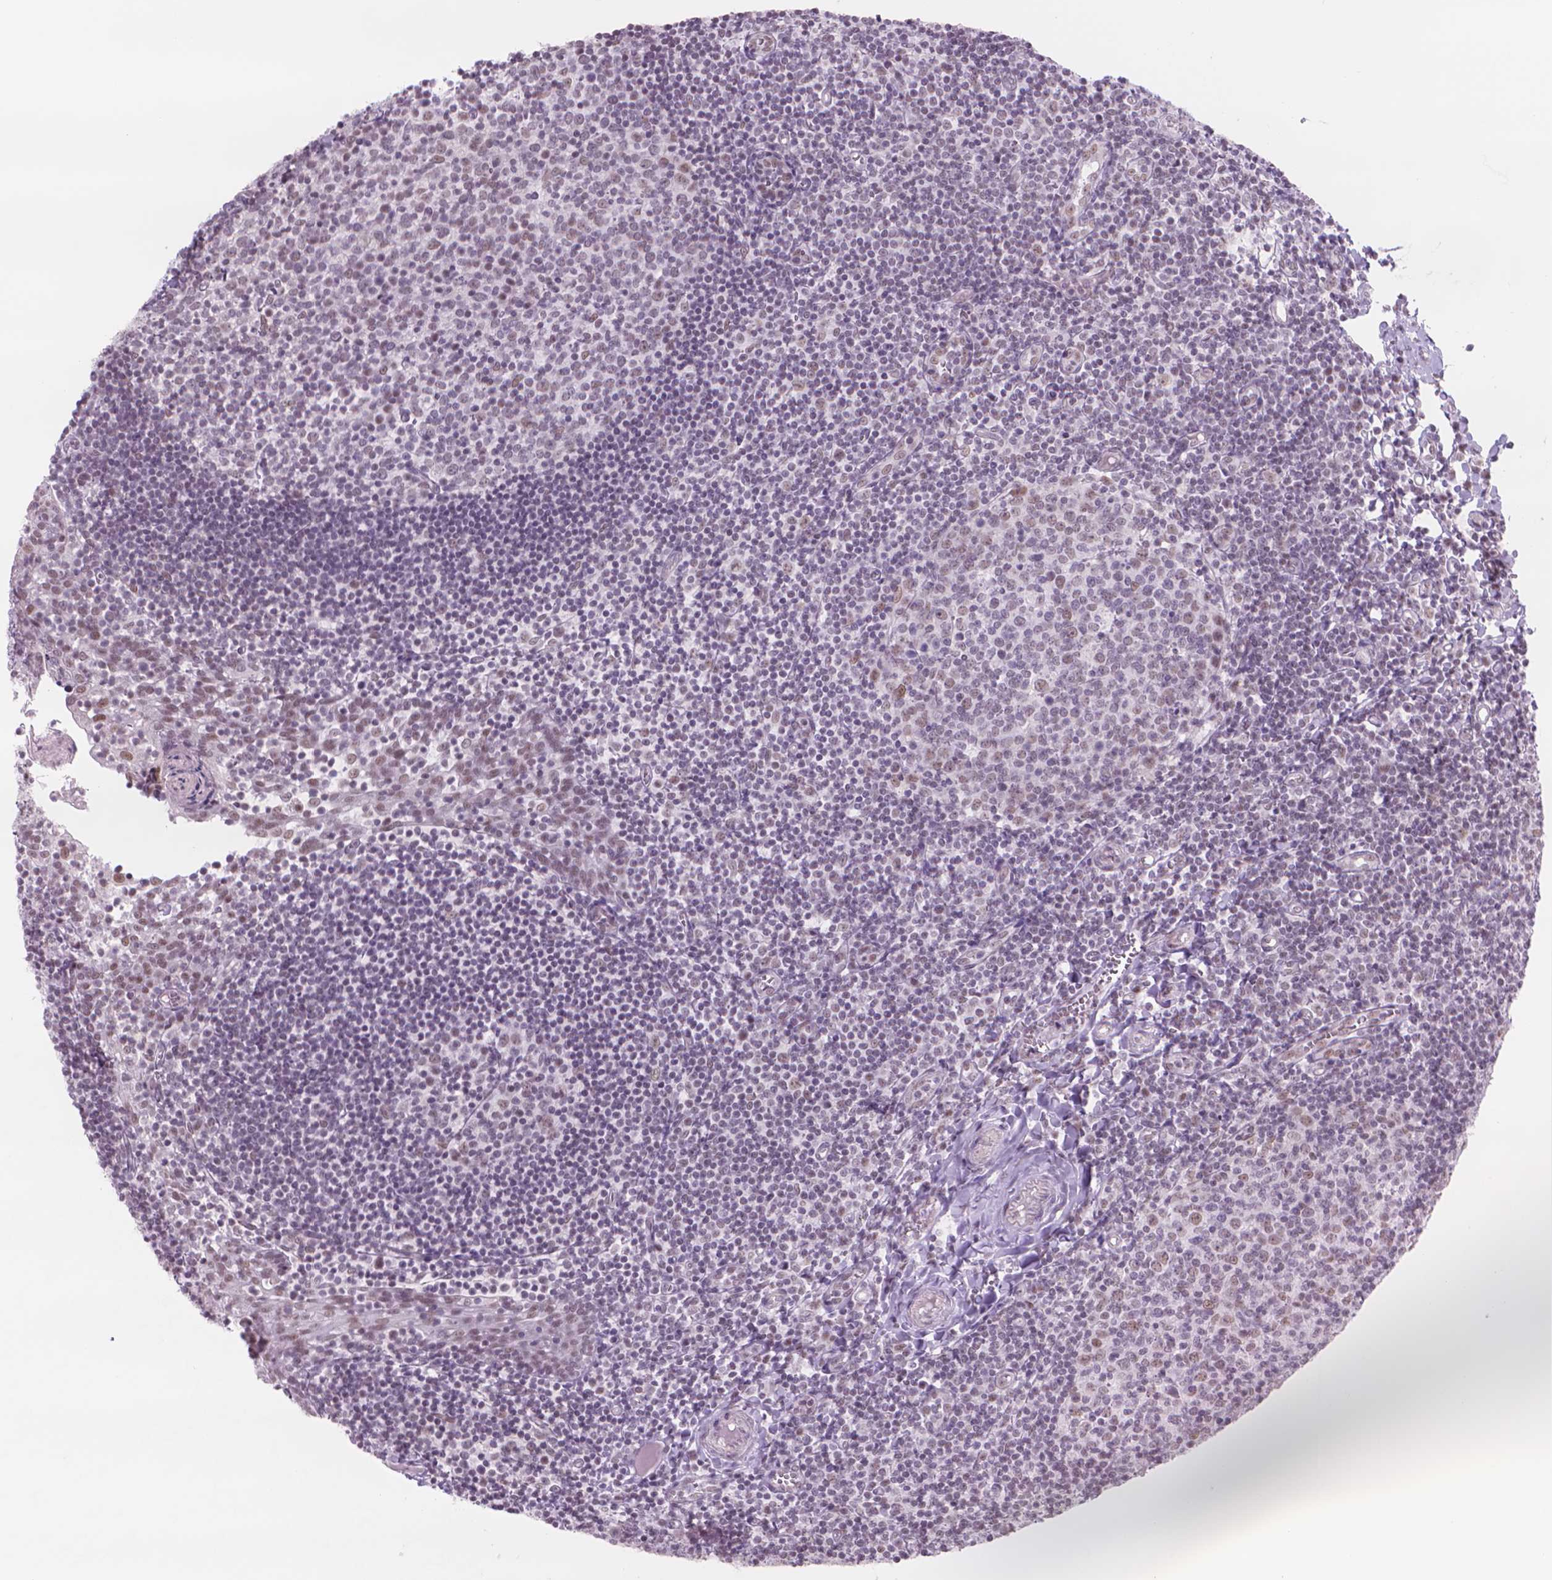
{"staining": {"intensity": "weak", "quantity": "25%-75%", "location": "nuclear"}, "tissue": "lymph node", "cell_type": "Germinal center cells", "image_type": "normal", "snomed": [{"axis": "morphology", "description": "Normal tissue, NOS"}, {"axis": "topography", "description": "Lymph node"}], "caption": "Immunohistochemistry (IHC) (DAB (3,3'-diaminobenzidine)) staining of unremarkable lymph node demonstrates weak nuclear protein expression in approximately 25%-75% of germinal center cells.", "gene": "POLR3D", "patient": {"sex": "female", "age": 21}}